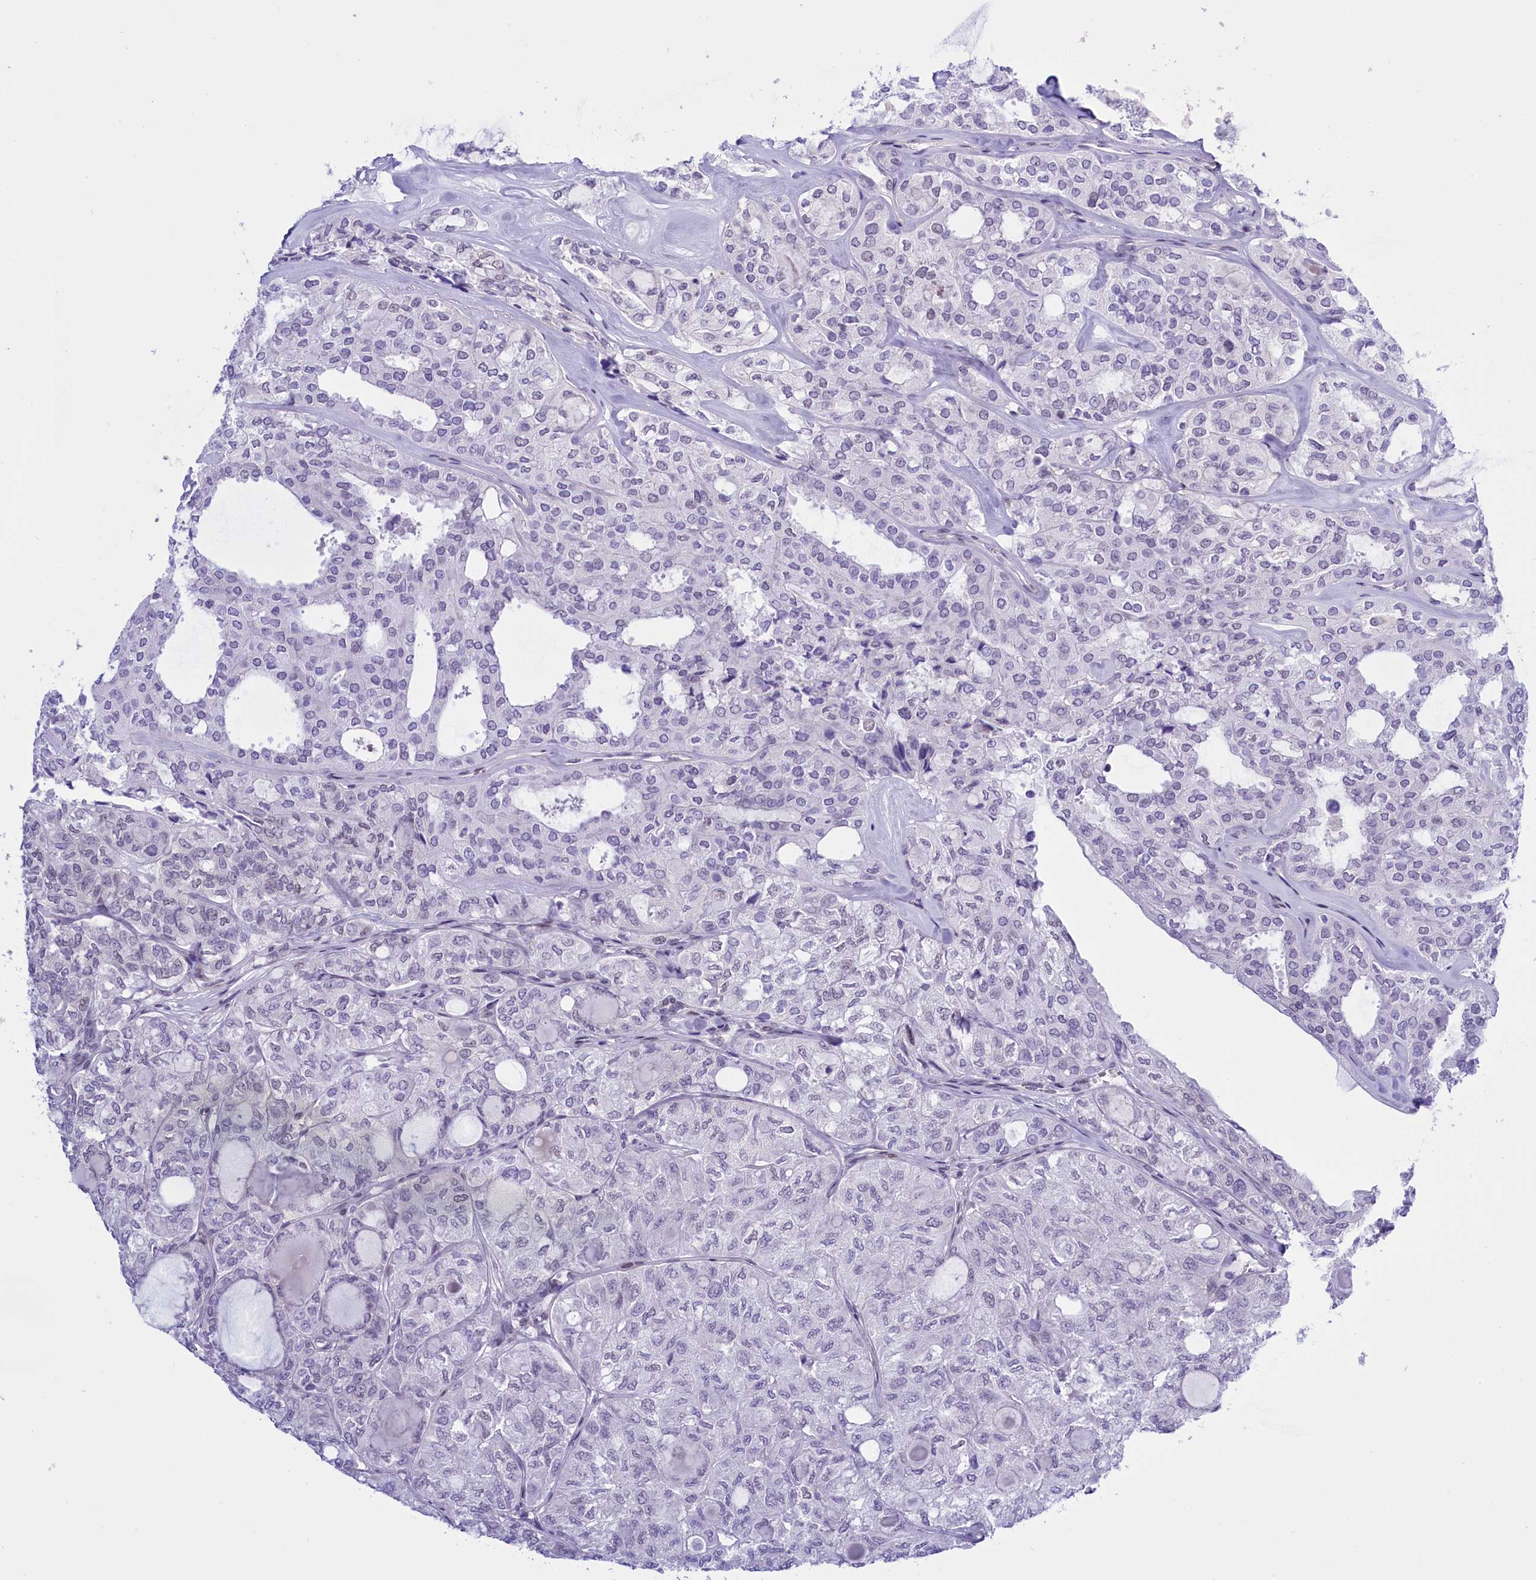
{"staining": {"intensity": "negative", "quantity": "none", "location": "none"}, "tissue": "thyroid cancer", "cell_type": "Tumor cells", "image_type": "cancer", "snomed": [{"axis": "morphology", "description": "Follicular adenoma carcinoma, NOS"}, {"axis": "topography", "description": "Thyroid gland"}], "caption": "Immunohistochemistry (IHC) micrograph of neoplastic tissue: human thyroid cancer (follicular adenoma carcinoma) stained with DAB (3,3'-diaminobenzidine) reveals no significant protein staining in tumor cells.", "gene": "RPS6KB1", "patient": {"sex": "male", "age": 75}}